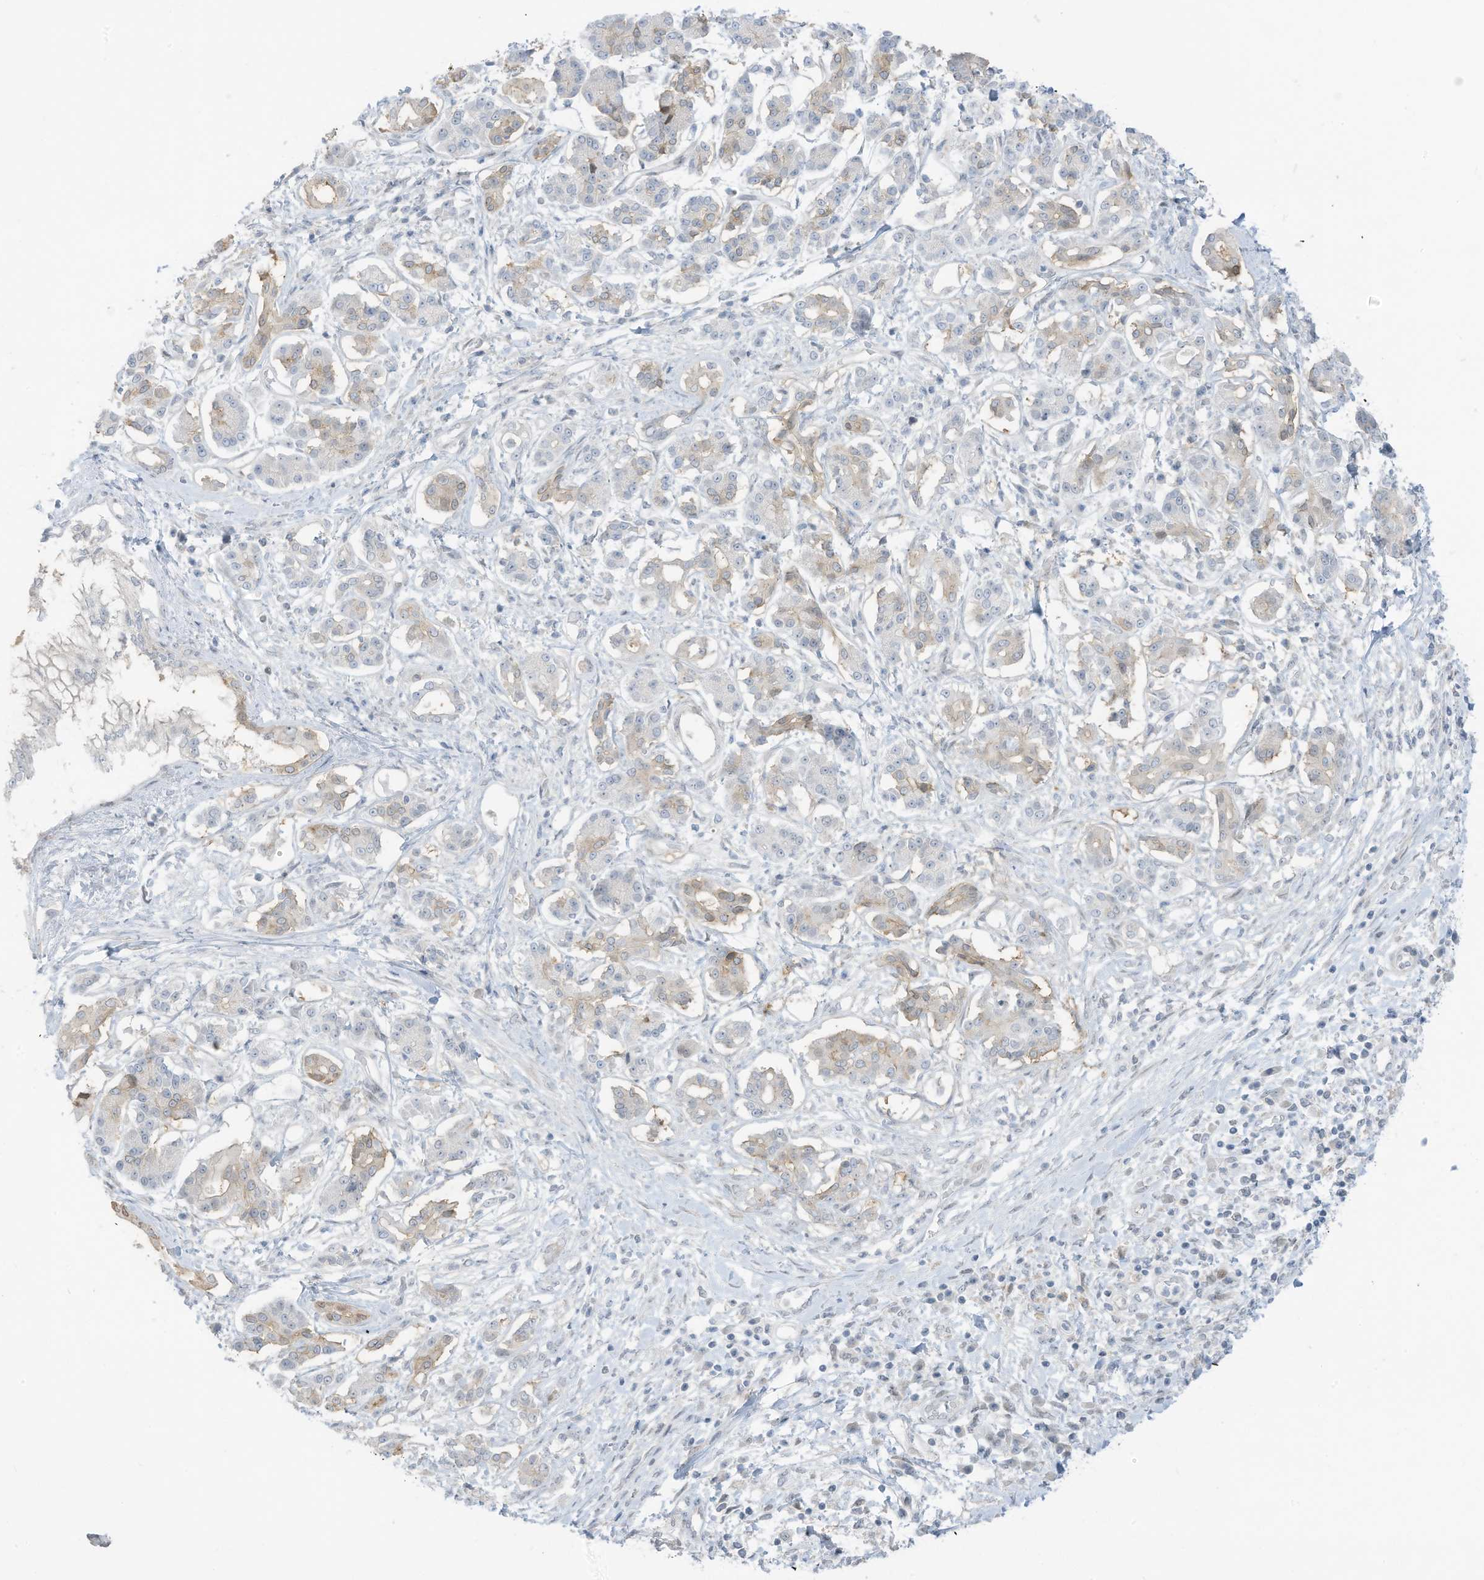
{"staining": {"intensity": "weak", "quantity": "<25%", "location": "cytoplasmic/membranous"}, "tissue": "pancreatic cancer", "cell_type": "Tumor cells", "image_type": "cancer", "snomed": [{"axis": "morphology", "description": "Adenocarcinoma, NOS"}, {"axis": "topography", "description": "Pancreas"}], "caption": "Tumor cells are negative for brown protein staining in pancreatic cancer (adenocarcinoma).", "gene": "ASPRV1", "patient": {"sex": "female", "age": 56}}